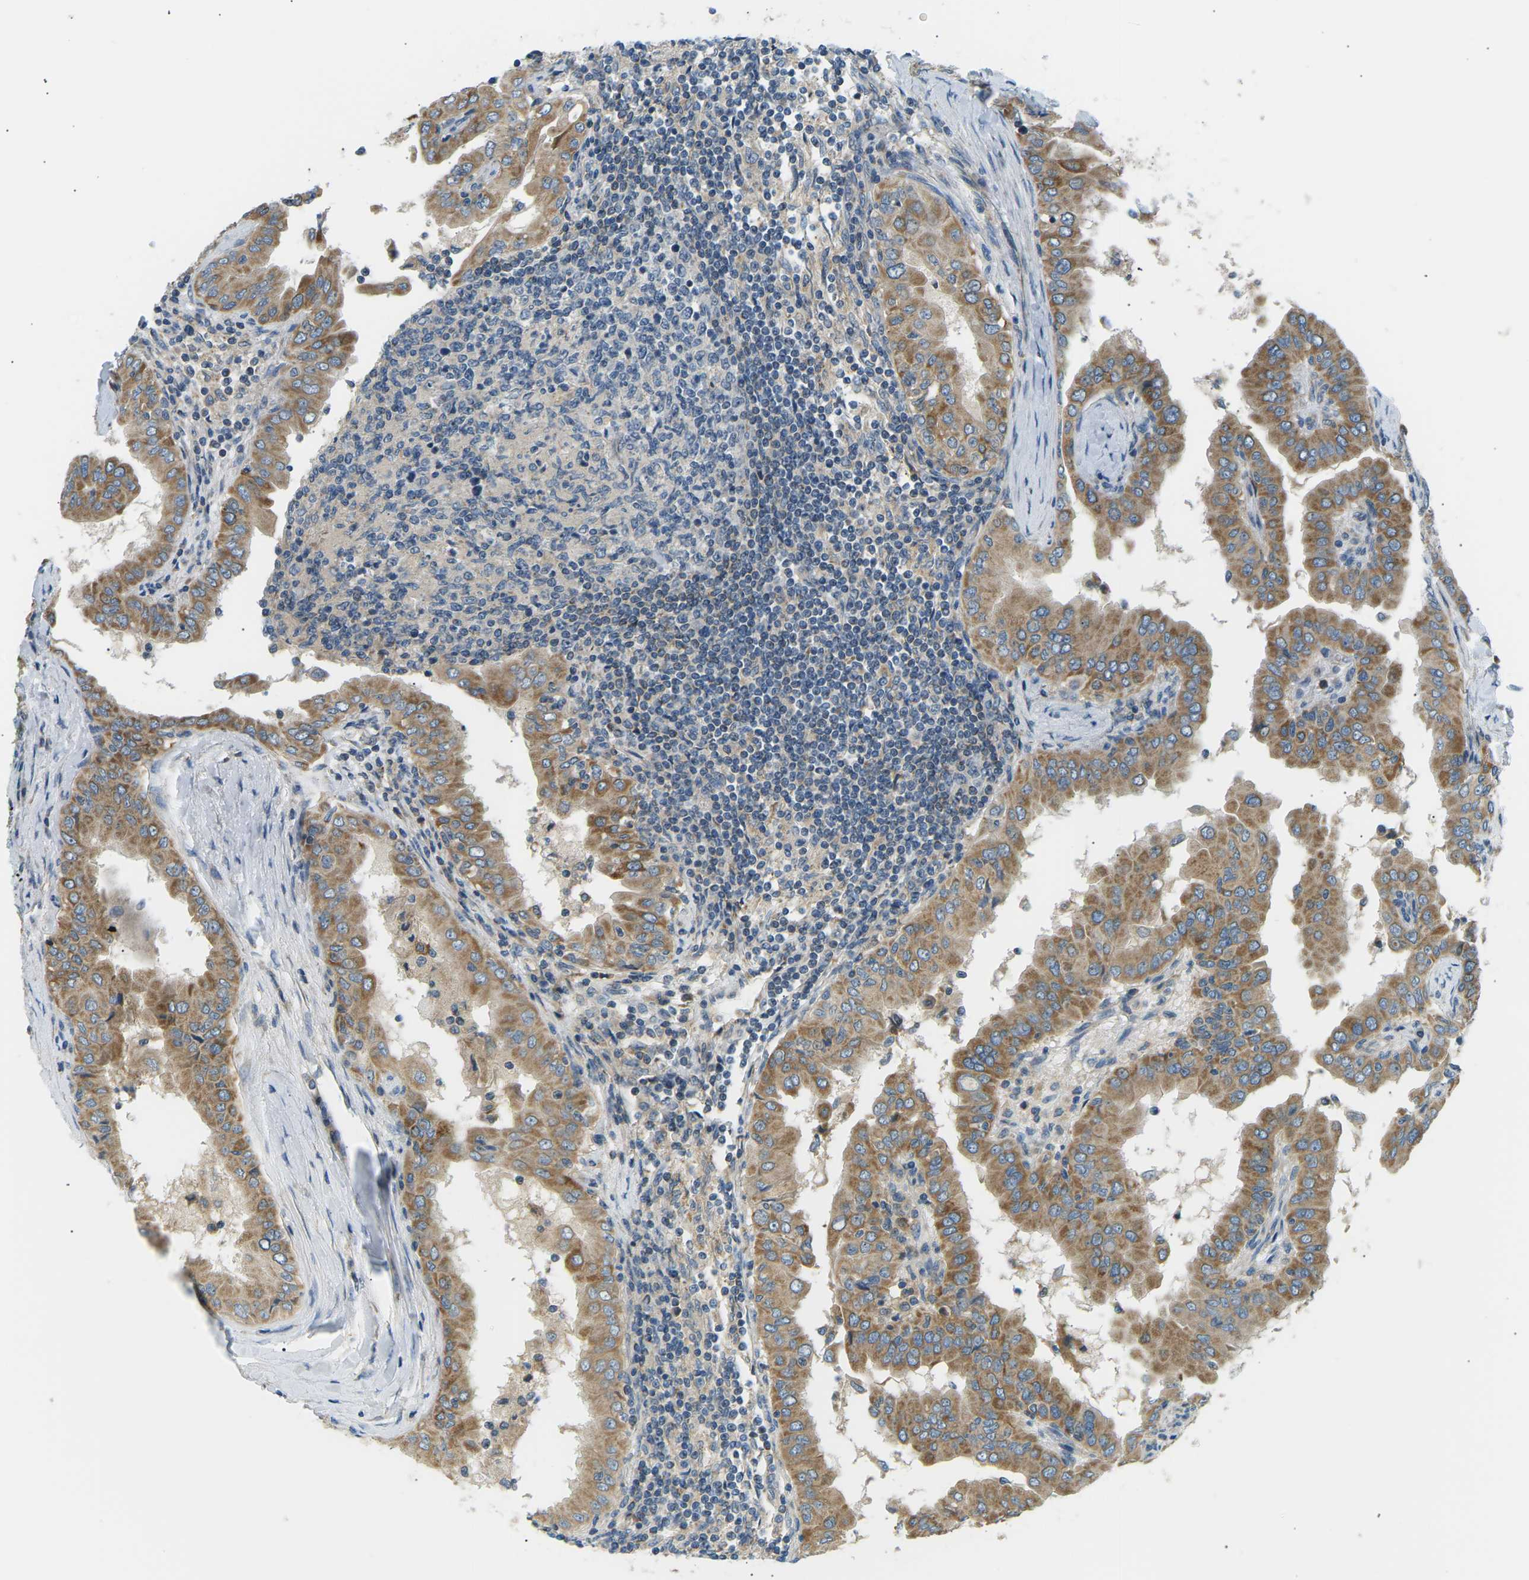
{"staining": {"intensity": "moderate", "quantity": ">75%", "location": "cytoplasmic/membranous"}, "tissue": "thyroid cancer", "cell_type": "Tumor cells", "image_type": "cancer", "snomed": [{"axis": "morphology", "description": "Papillary adenocarcinoma, NOS"}, {"axis": "topography", "description": "Thyroid gland"}], "caption": "Protein staining by immunohistochemistry (IHC) exhibits moderate cytoplasmic/membranous positivity in approximately >75% of tumor cells in thyroid cancer.", "gene": "TBC1D8", "patient": {"sex": "male", "age": 33}}